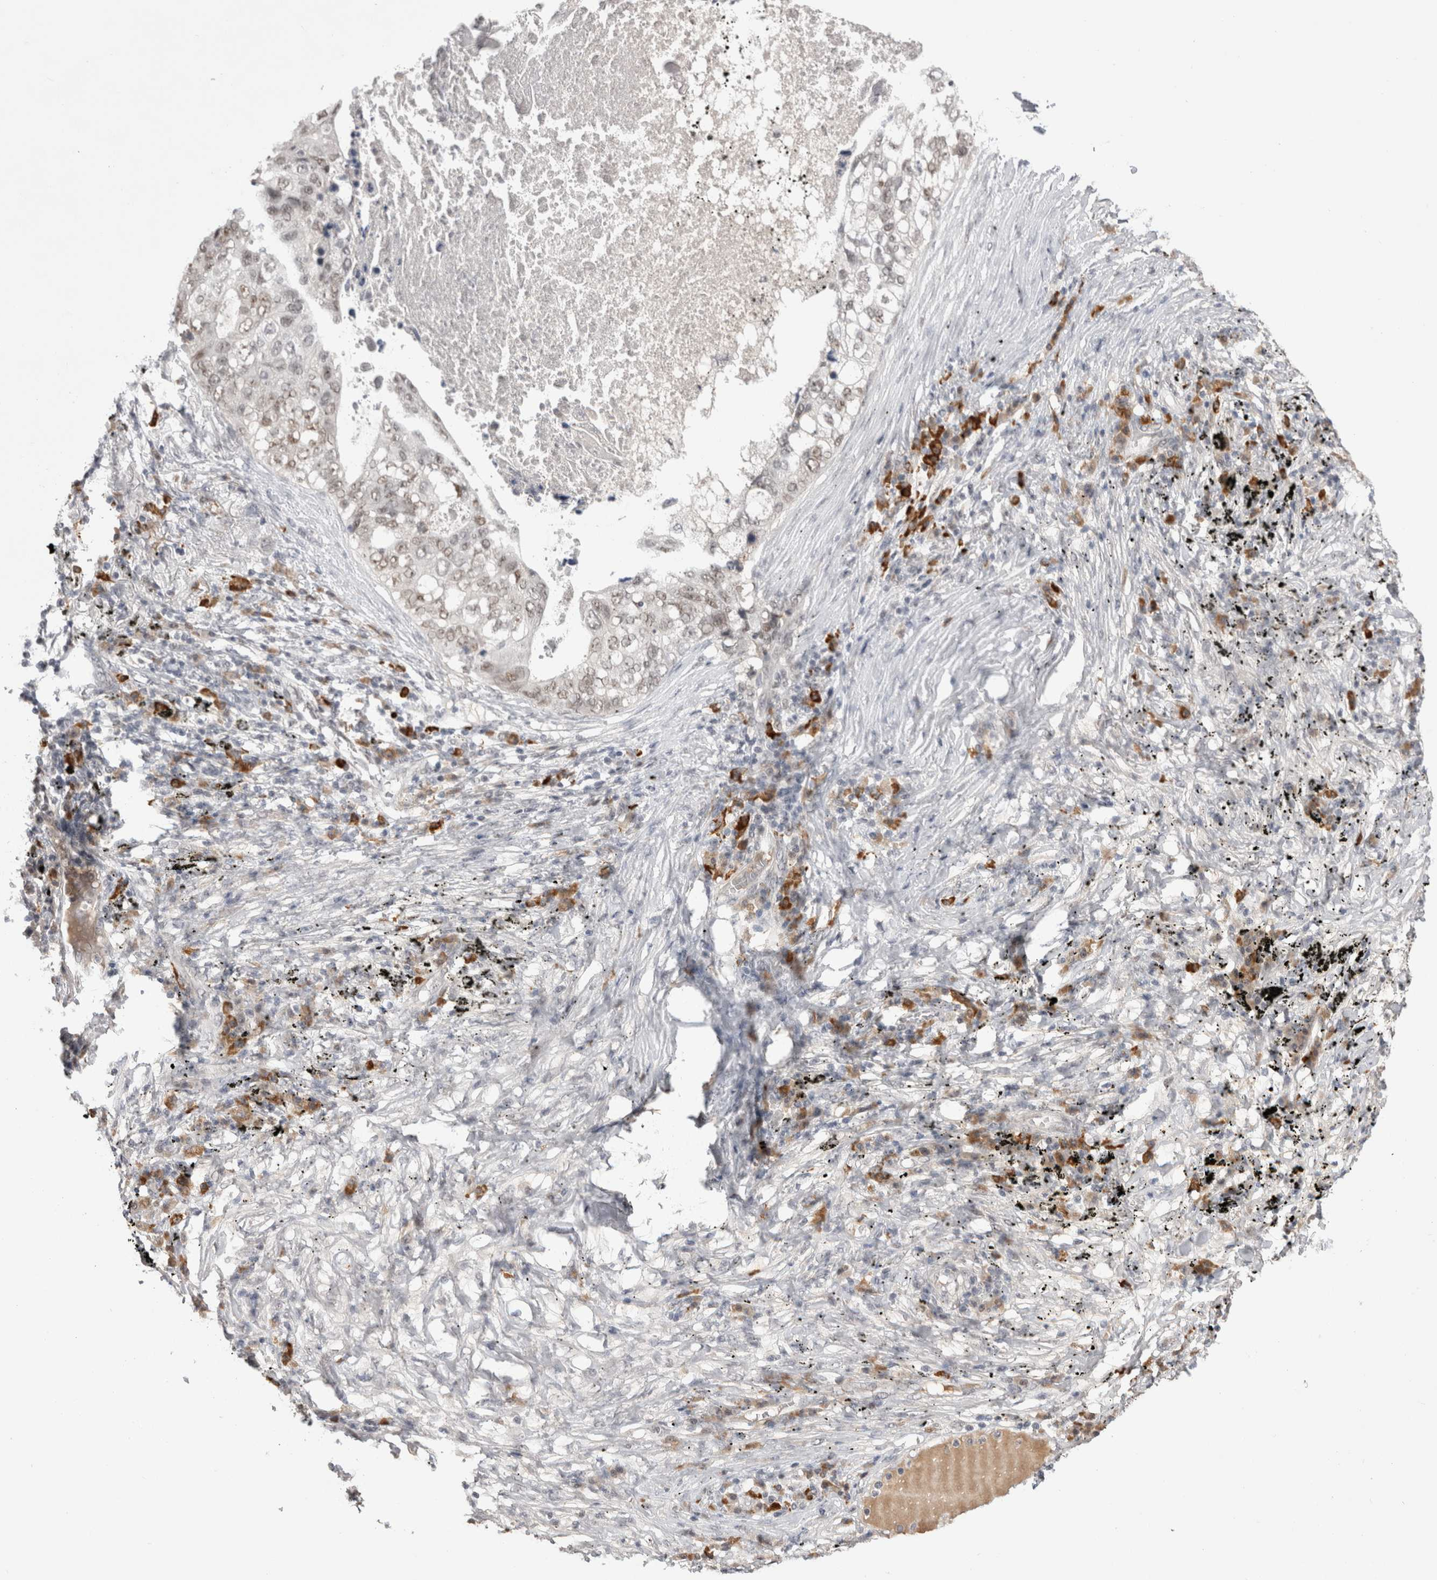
{"staining": {"intensity": "weak", "quantity": ">75%", "location": "nuclear"}, "tissue": "lung cancer", "cell_type": "Tumor cells", "image_type": "cancer", "snomed": [{"axis": "morphology", "description": "Squamous cell carcinoma, NOS"}, {"axis": "topography", "description": "Lung"}], "caption": "Protein staining of lung cancer (squamous cell carcinoma) tissue displays weak nuclear expression in about >75% of tumor cells.", "gene": "ZNF24", "patient": {"sex": "female", "age": 63}}